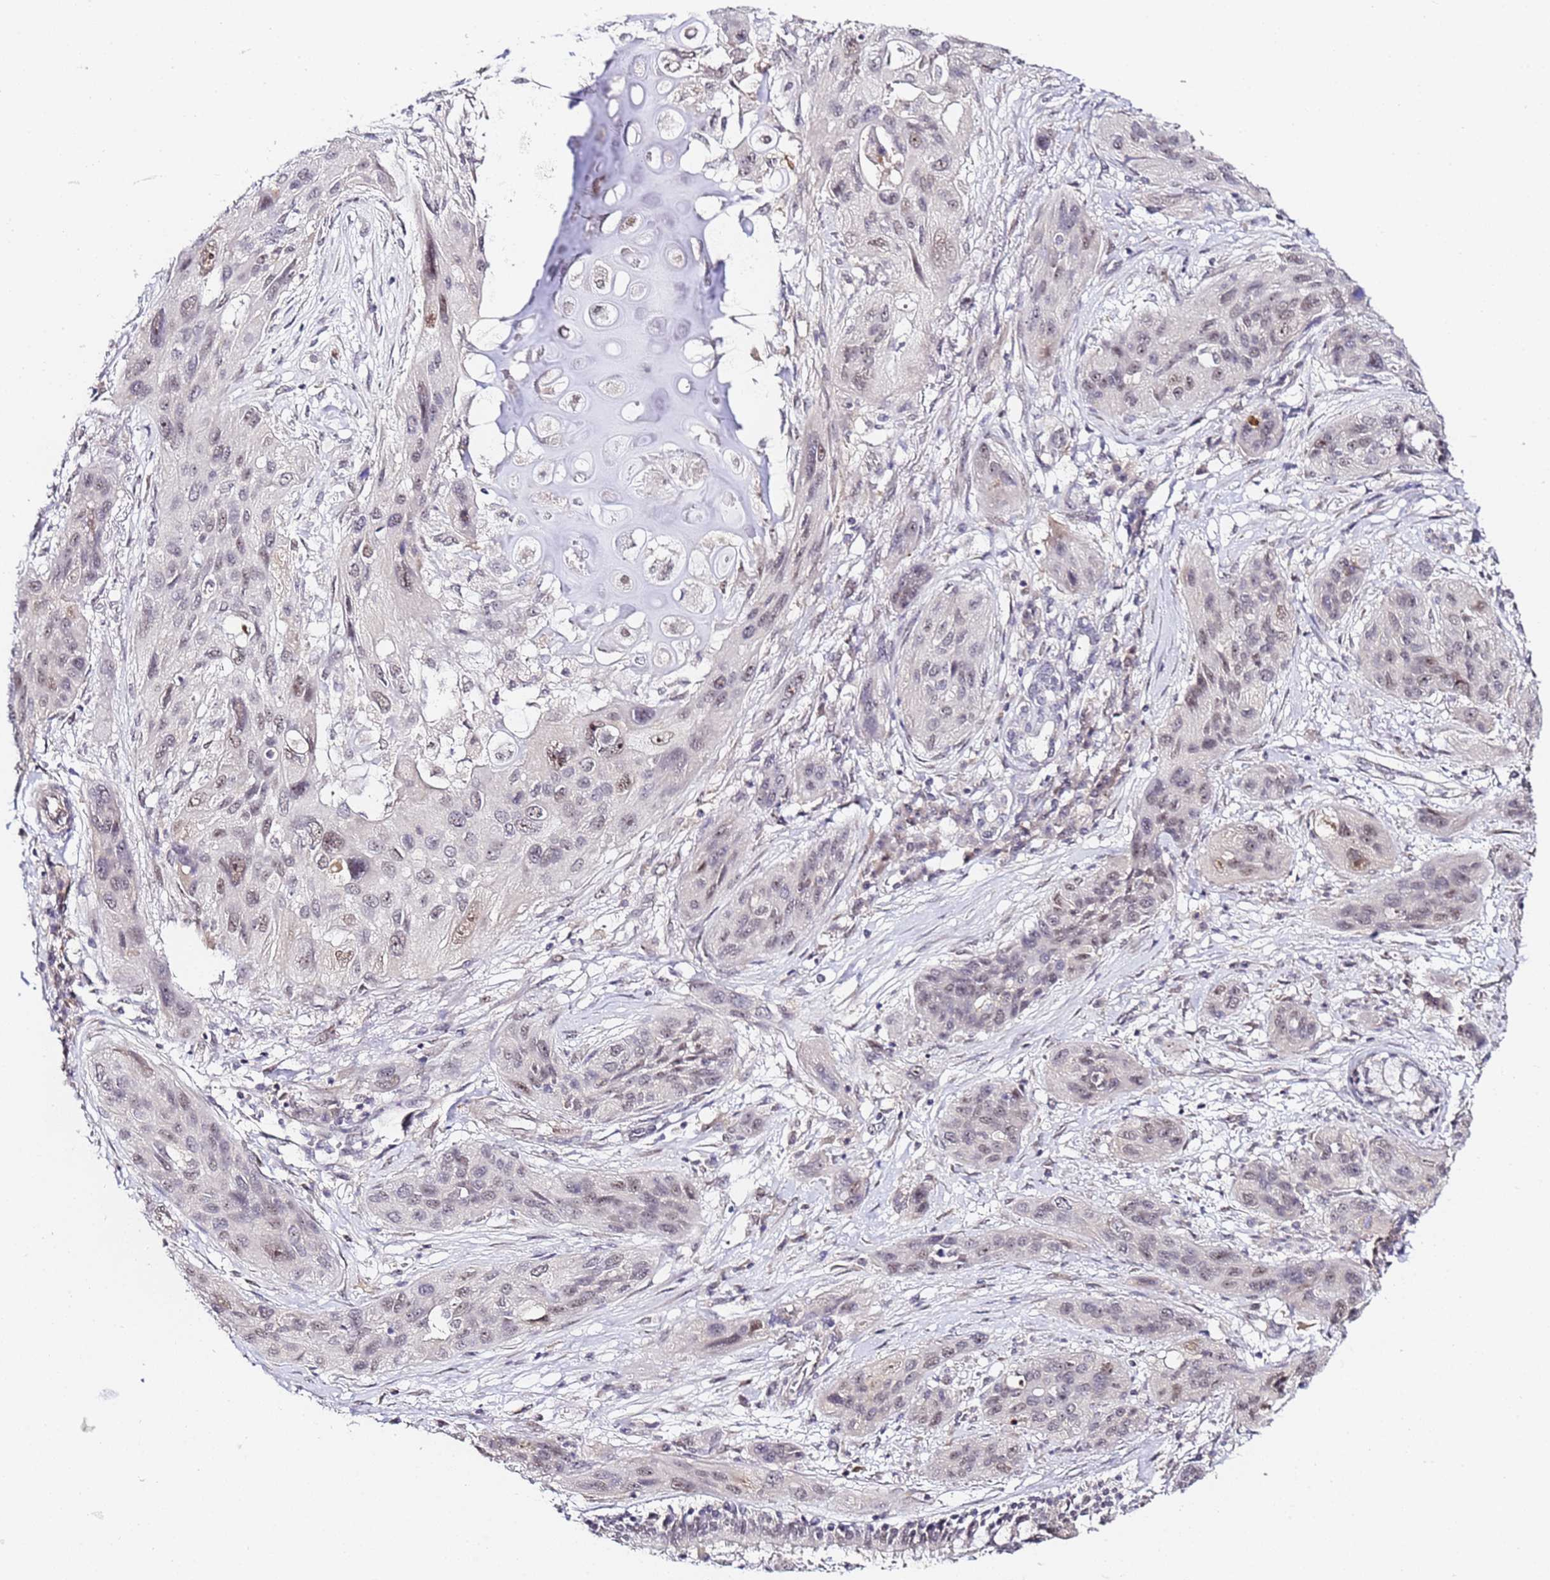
{"staining": {"intensity": "weak", "quantity": "25%-75%", "location": "nuclear"}, "tissue": "lung cancer", "cell_type": "Tumor cells", "image_type": "cancer", "snomed": [{"axis": "morphology", "description": "Squamous cell carcinoma, NOS"}, {"axis": "topography", "description": "Lung"}], "caption": "IHC of human lung squamous cell carcinoma demonstrates low levels of weak nuclear staining in about 25%-75% of tumor cells. (DAB IHC with brightfield microscopy, high magnification).", "gene": "LSM3", "patient": {"sex": "female", "age": 70}}